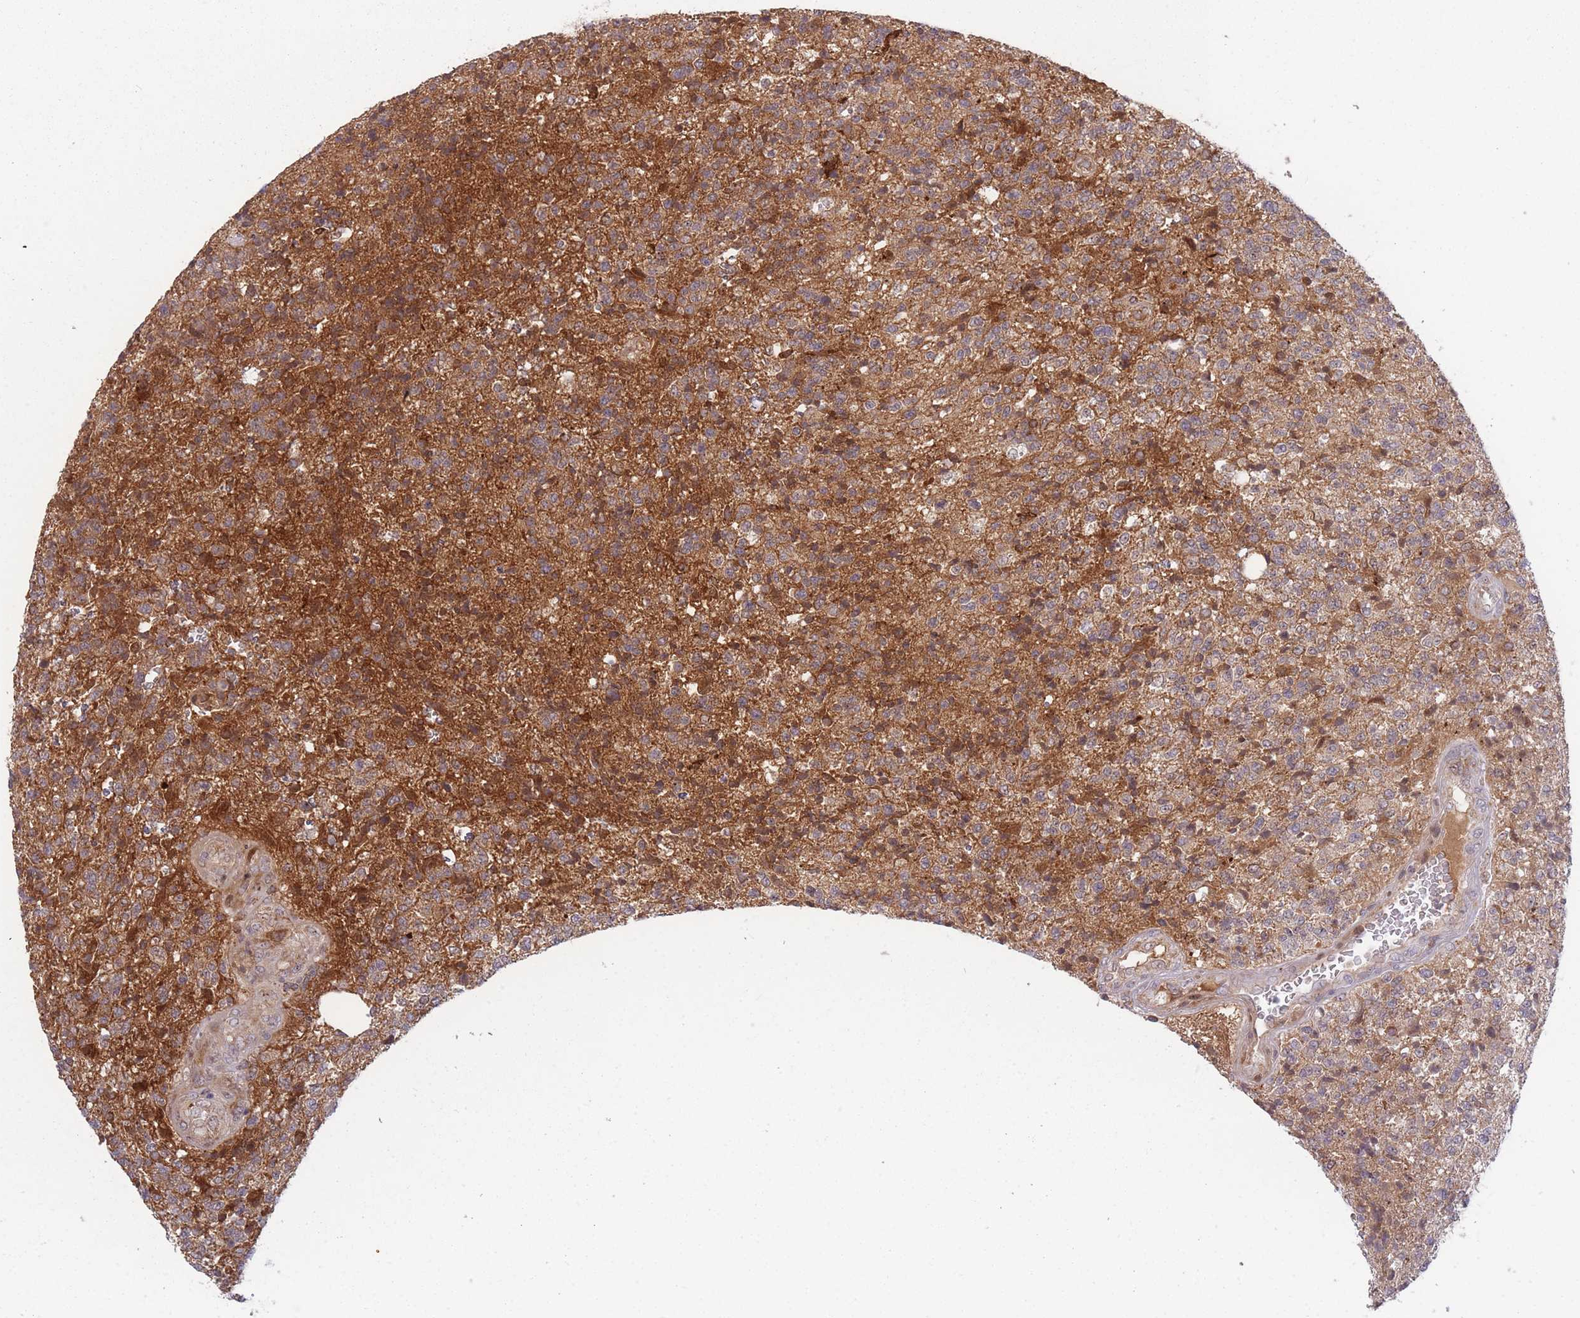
{"staining": {"intensity": "moderate", "quantity": ">75%", "location": "cytoplasmic/membranous"}, "tissue": "glioma", "cell_type": "Tumor cells", "image_type": "cancer", "snomed": [{"axis": "morphology", "description": "Glioma, malignant, High grade"}, {"axis": "topography", "description": "Brain"}], "caption": "A medium amount of moderate cytoplasmic/membranous positivity is identified in about >75% of tumor cells in glioma tissue. The staining was performed using DAB (3,3'-diaminobenzidine), with brown indicating positive protein expression. Nuclei are stained blue with hematoxylin.", "gene": "DPYSL4", "patient": {"sex": "male", "age": 56}}